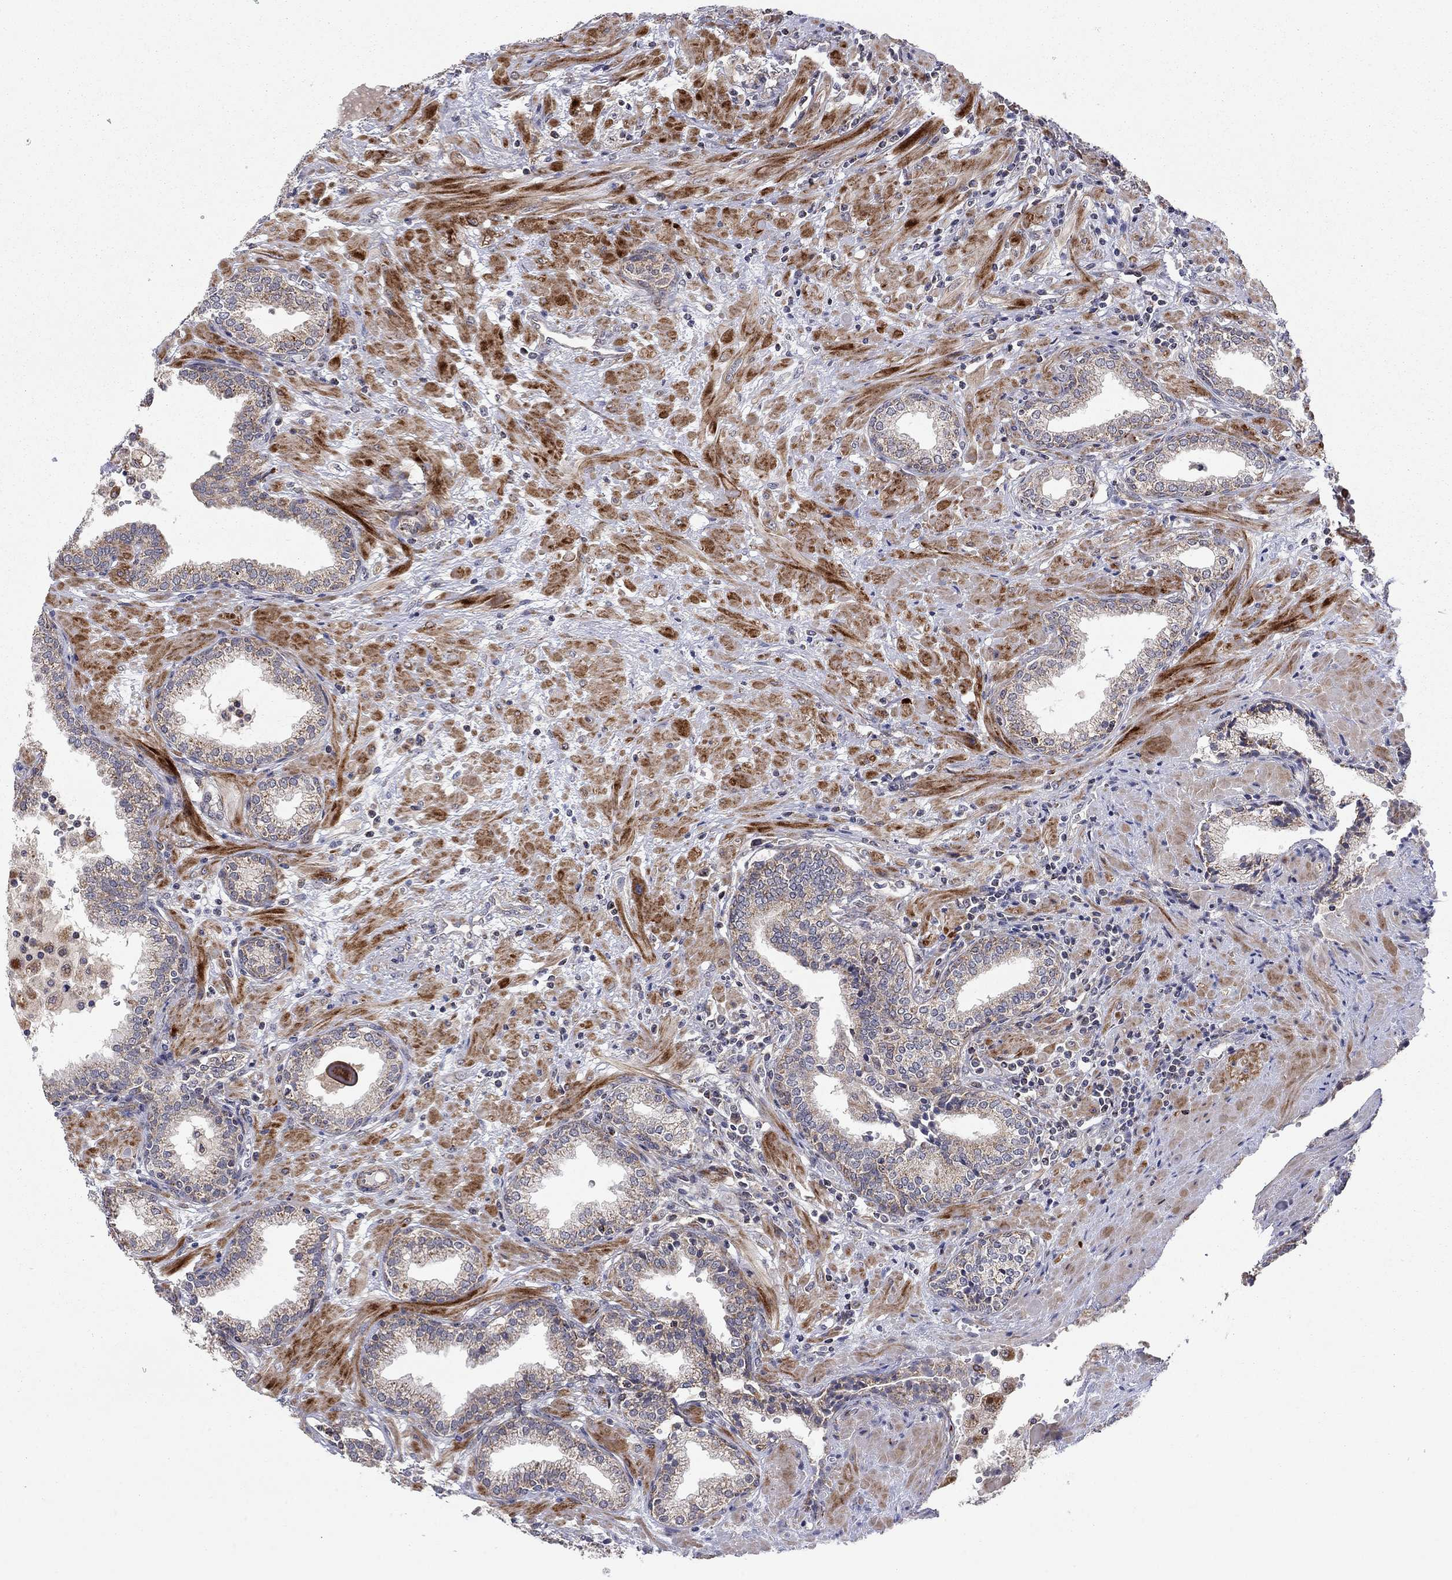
{"staining": {"intensity": "weak", "quantity": "25%-75%", "location": "cytoplasmic/membranous"}, "tissue": "prostate", "cell_type": "Glandular cells", "image_type": "normal", "snomed": [{"axis": "morphology", "description": "Normal tissue, NOS"}, {"axis": "topography", "description": "Prostate"}], "caption": "A low amount of weak cytoplasmic/membranous expression is seen in about 25%-75% of glandular cells in benign prostate. The staining is performed using DAB brown chromogen to label protein expression. The nuclei are counter-stained blue using hematoxylin.", "gene": "IDS", "patient": {"sex": "male", "age": 64}}